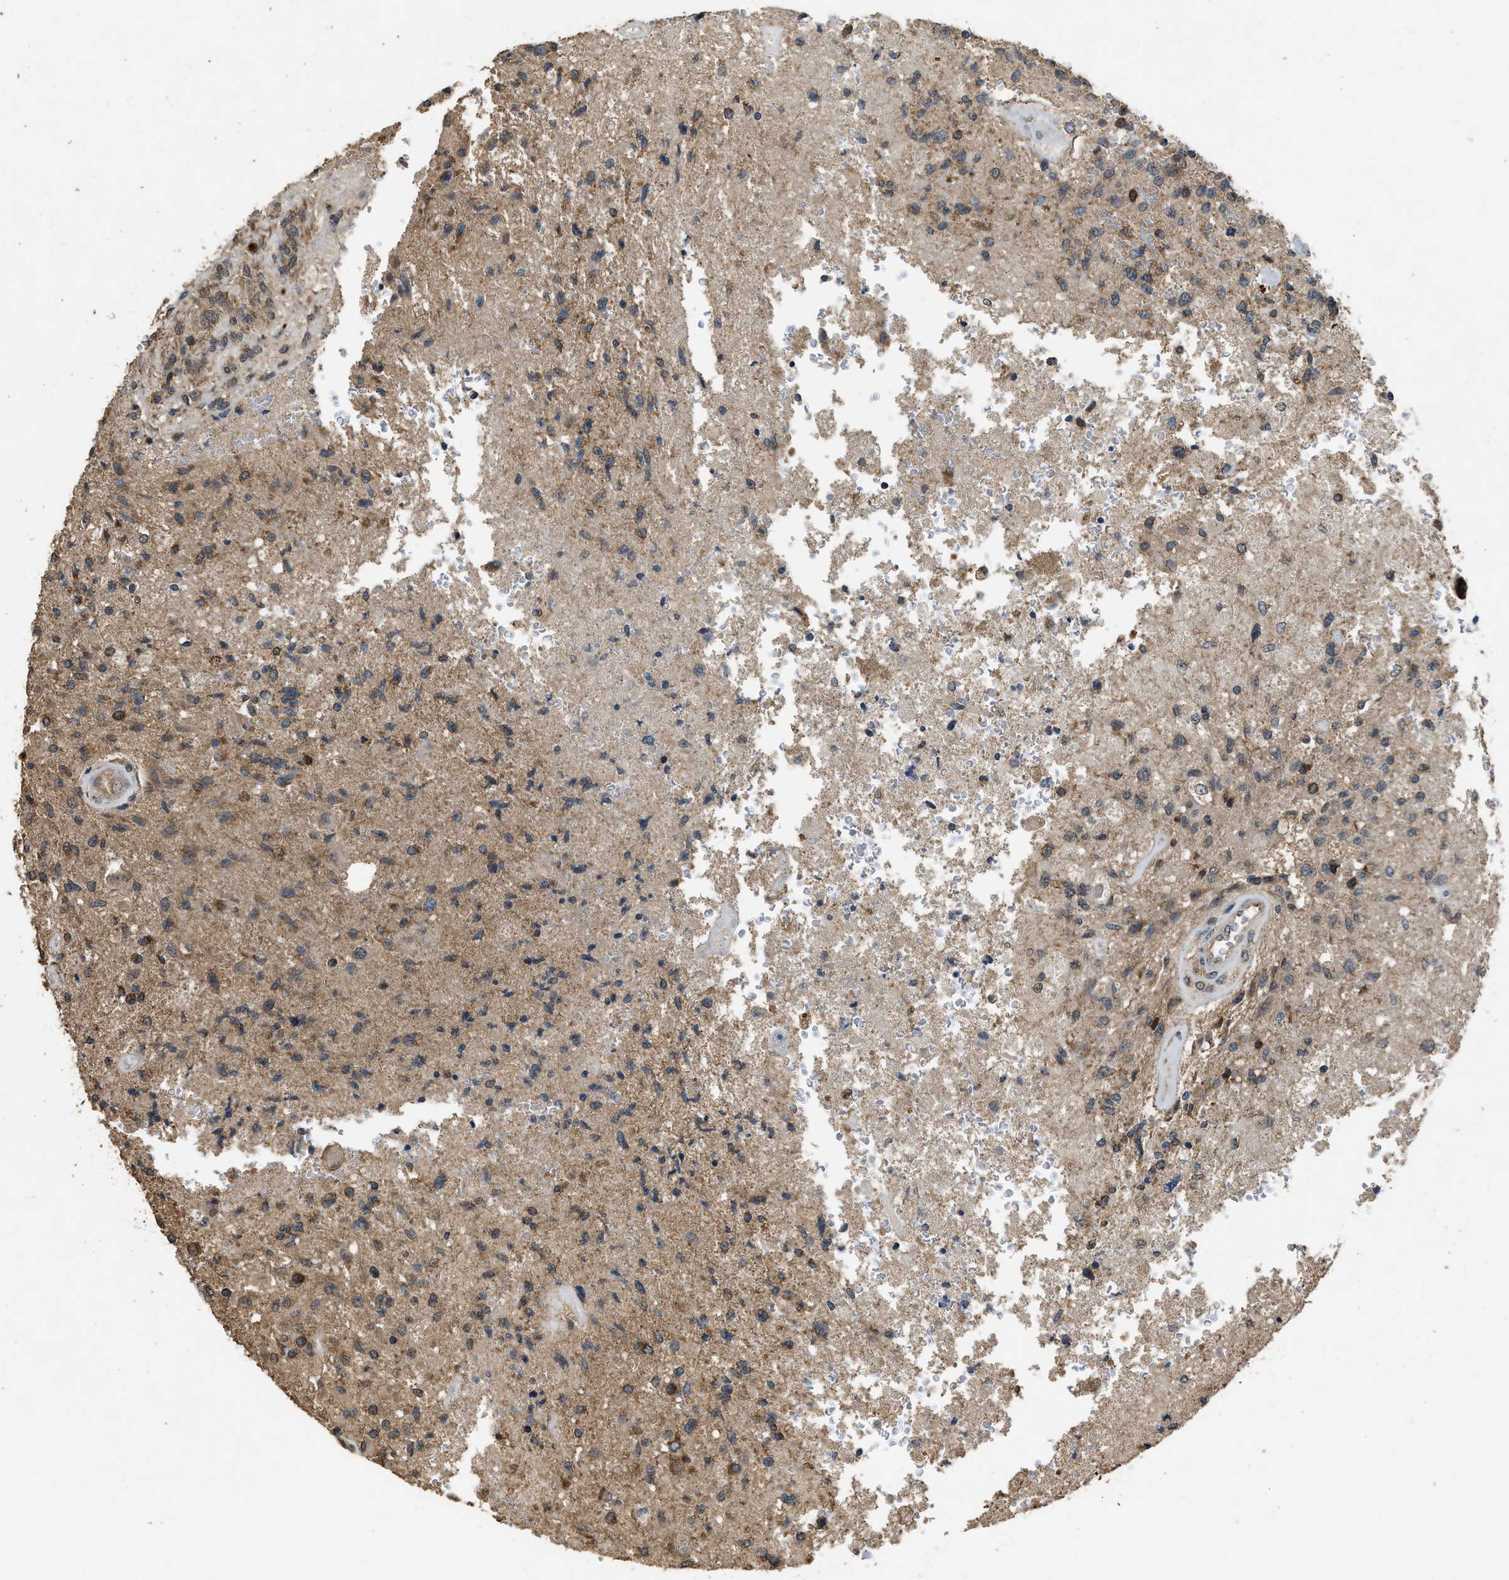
{"staining": {"intensity": "weak", "quantity": ">75%", "location": "cytoplasmic/membranous"}, "tissue": "glioma", "cell_type": "Tumor cells", "image_type": "cancer", "snomed": [{"axis": "morphology", "description": "Normal tissue, NOS"}, {"axis": "morphology", "description": "Glioma, malignant, High grade"}, {"axis": "topography", "description": "Cerebral cortex"}], "caption": "A photomicrograph showing weak cytoplasmic/membranous positivity in about >75% of tumor cells in glioma, as visualized by brown immunohistochemical staining.", "gene": "DENND6B", "patient": {"sex": "male", "age": 77}}